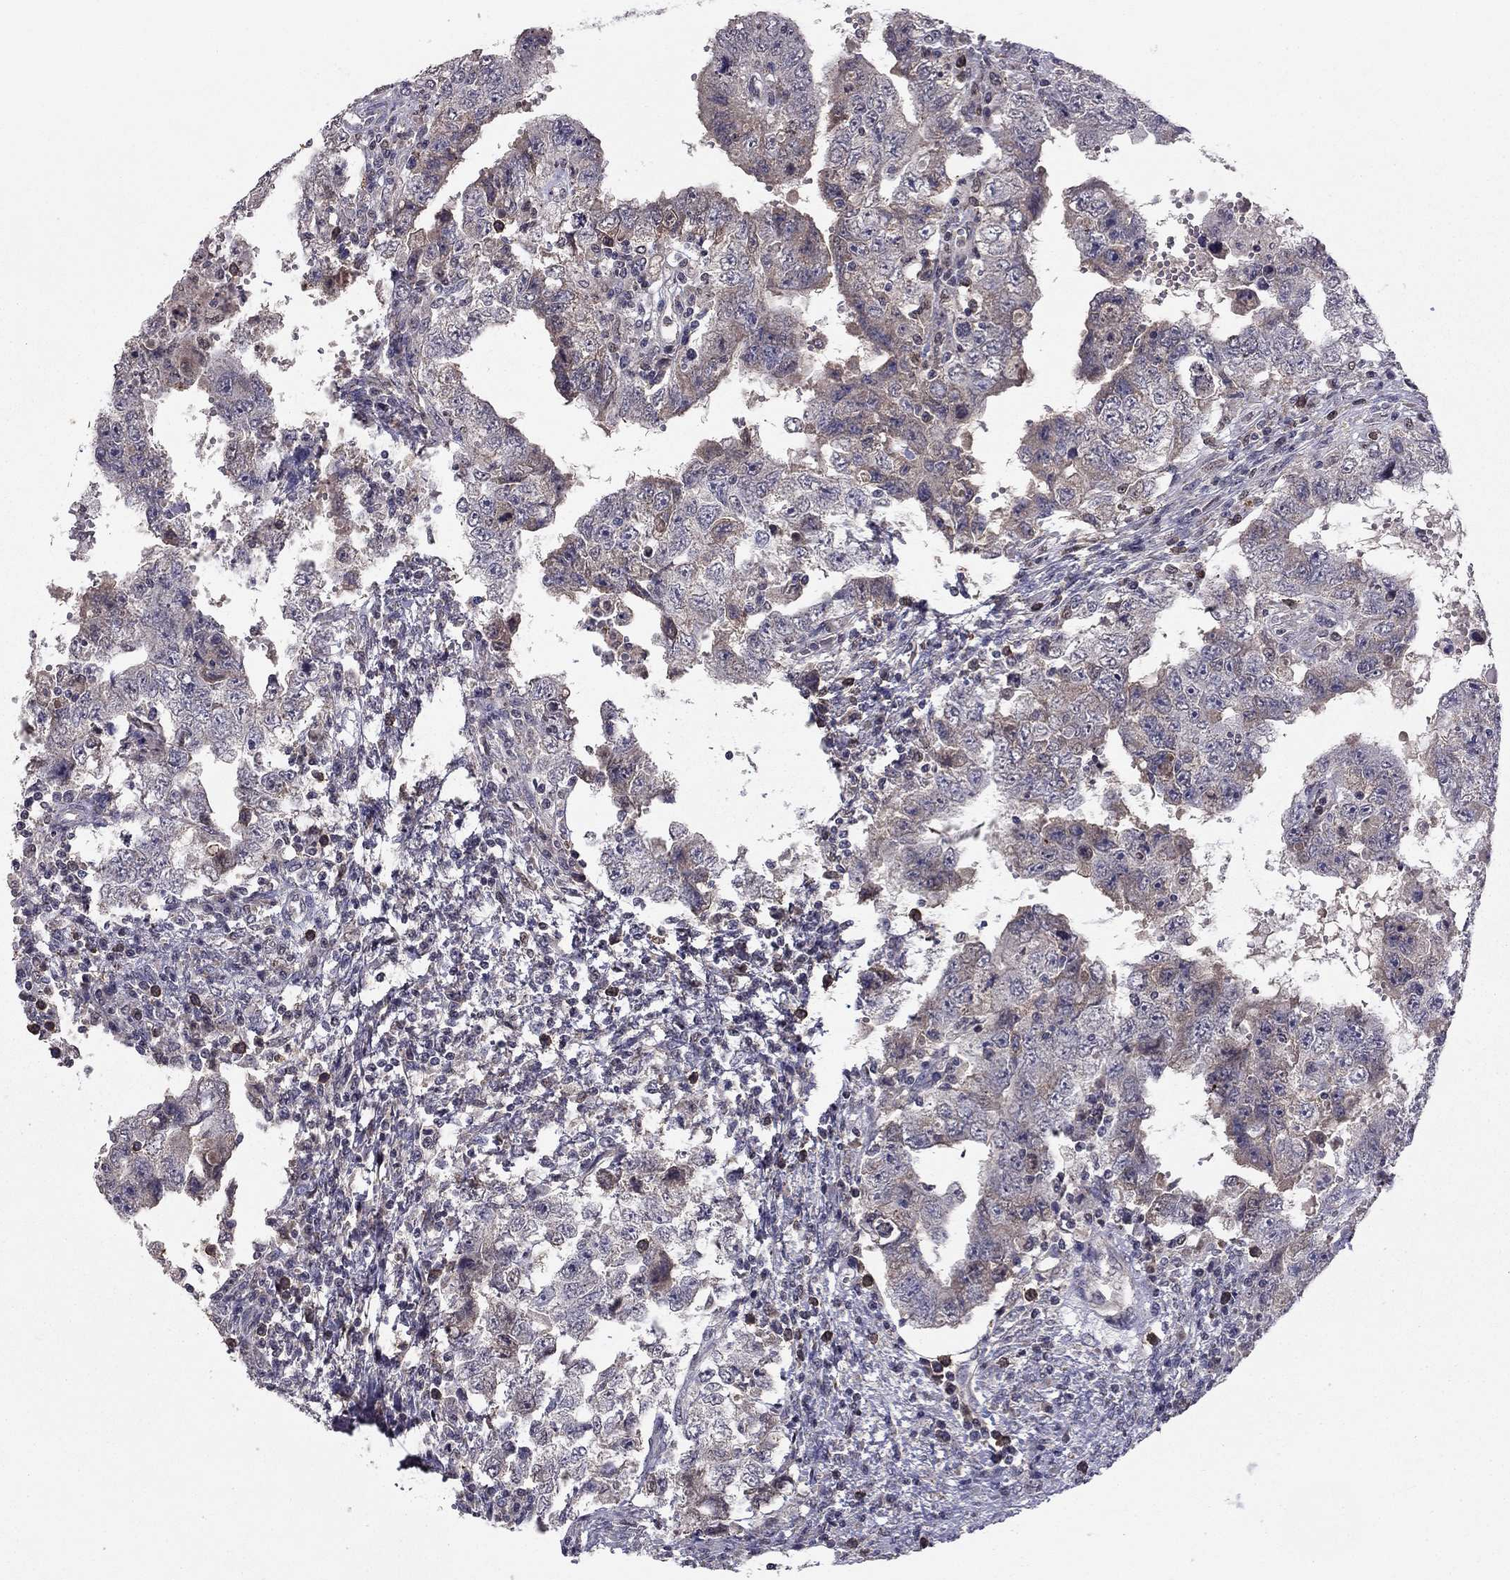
{"staining": {"intensity": "negative", "quantity": "none", "location": "none"}, "tissue": "testis cancer", "cell_type": "Tumor cells", "image_type": "cancer", "snomed": [{"axis": "morphology", "description": "Carcinoma, Embryonal, NOS"}, {"axis": "topography", "description": "Testis"}], "caption": "Protein analysis of testis embryonal carcinoma exhibits no significant staining in tumor cells. (DAB (3,3'-diaminobenzidine) immunohistochemistry (IHC) with hematoxylin counter stain).", "gene": "HCN1", "patient": {"sex": "male", "age": 26}}